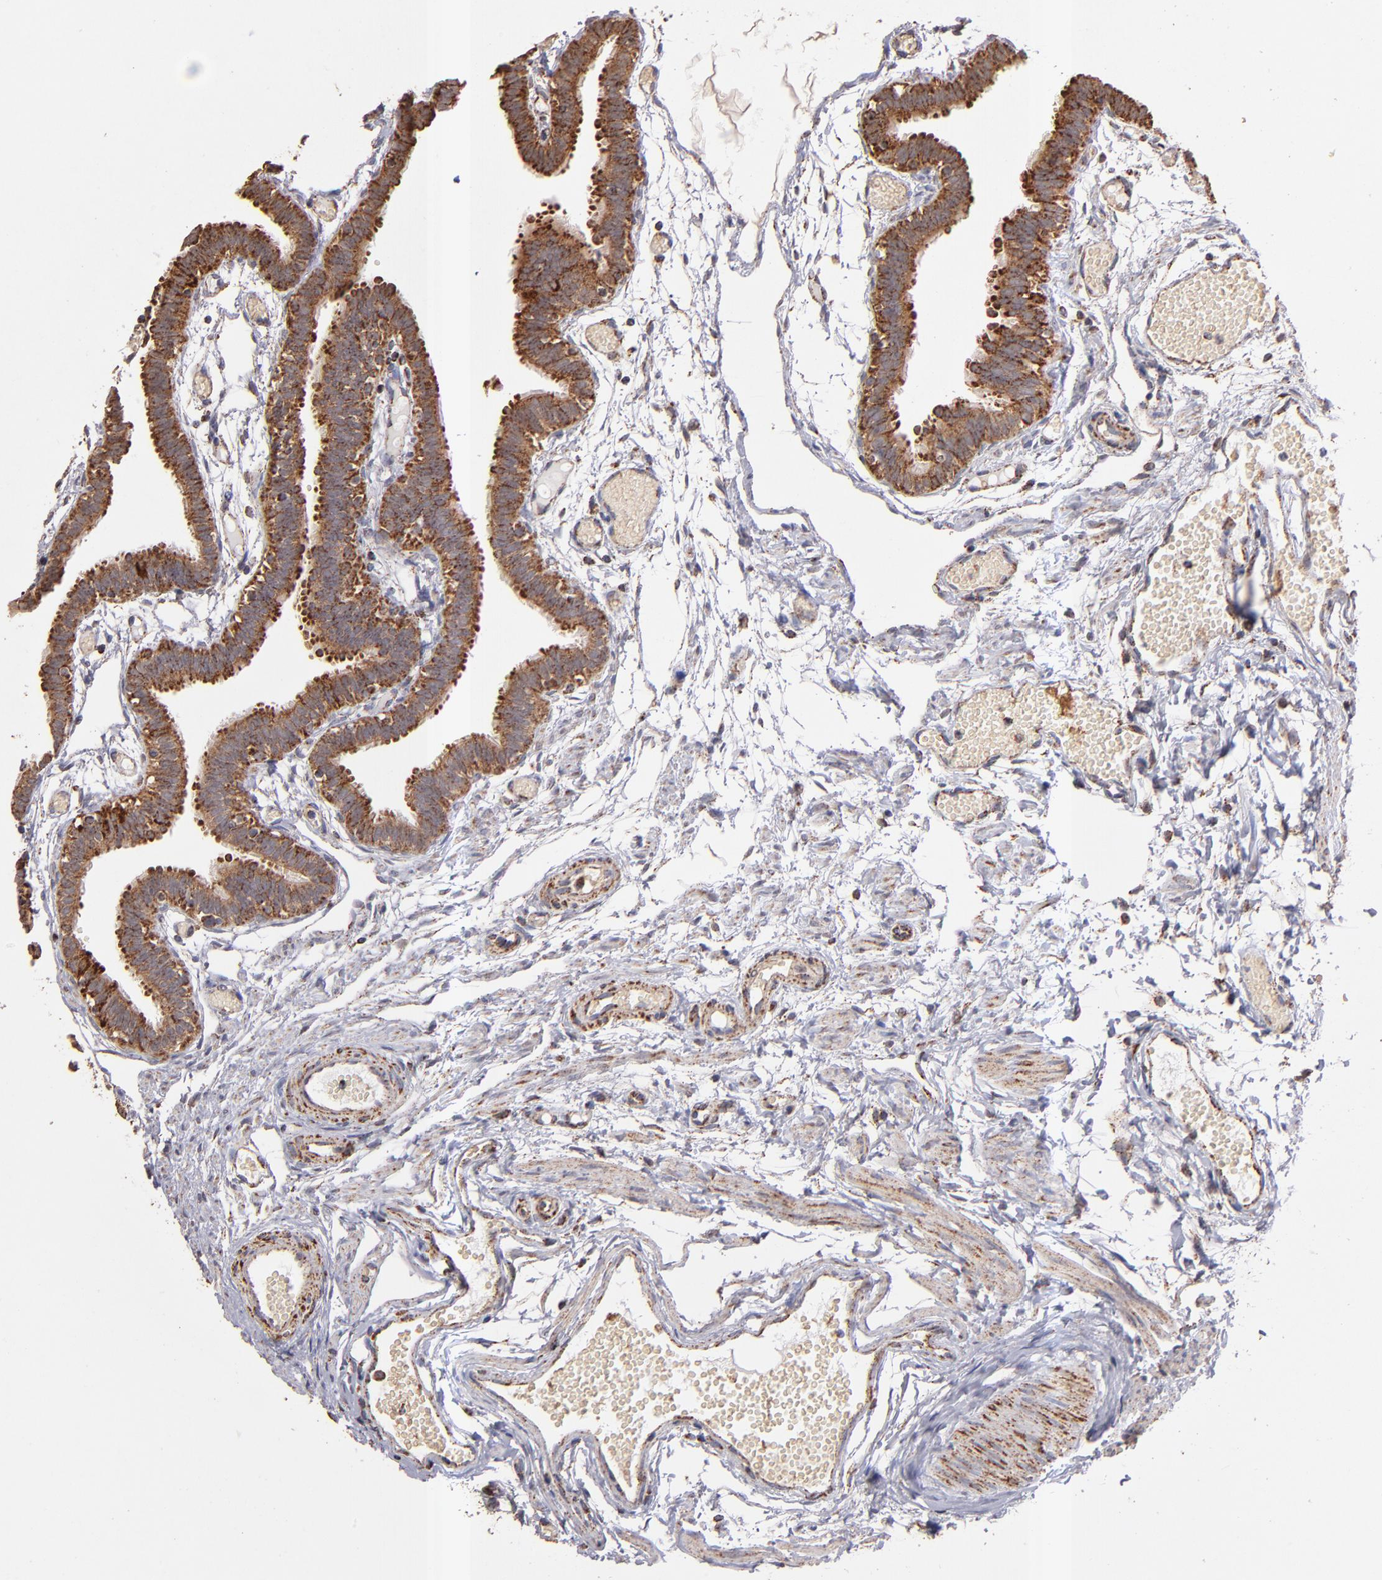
{"staining": {"intensity": "strong", "quantity": ">75%", "location": "cytoplasmic/membranous"}, "tissue": "fallopian tube", "cell_type": "Glandular cells", "image_type": "normal", "snomed": [{"axis": "morphology", "description": "Normal tissue, NOS"}, {"axis": "topography", "description": "Fallopian tube"}], "caption": "Strong cytoplasmic/membranous expression is appreciated in about >75% of glandular cells in normal fallopian tube.", "gene": "DLST", "patient": {"sex": "female", "age": 29}}